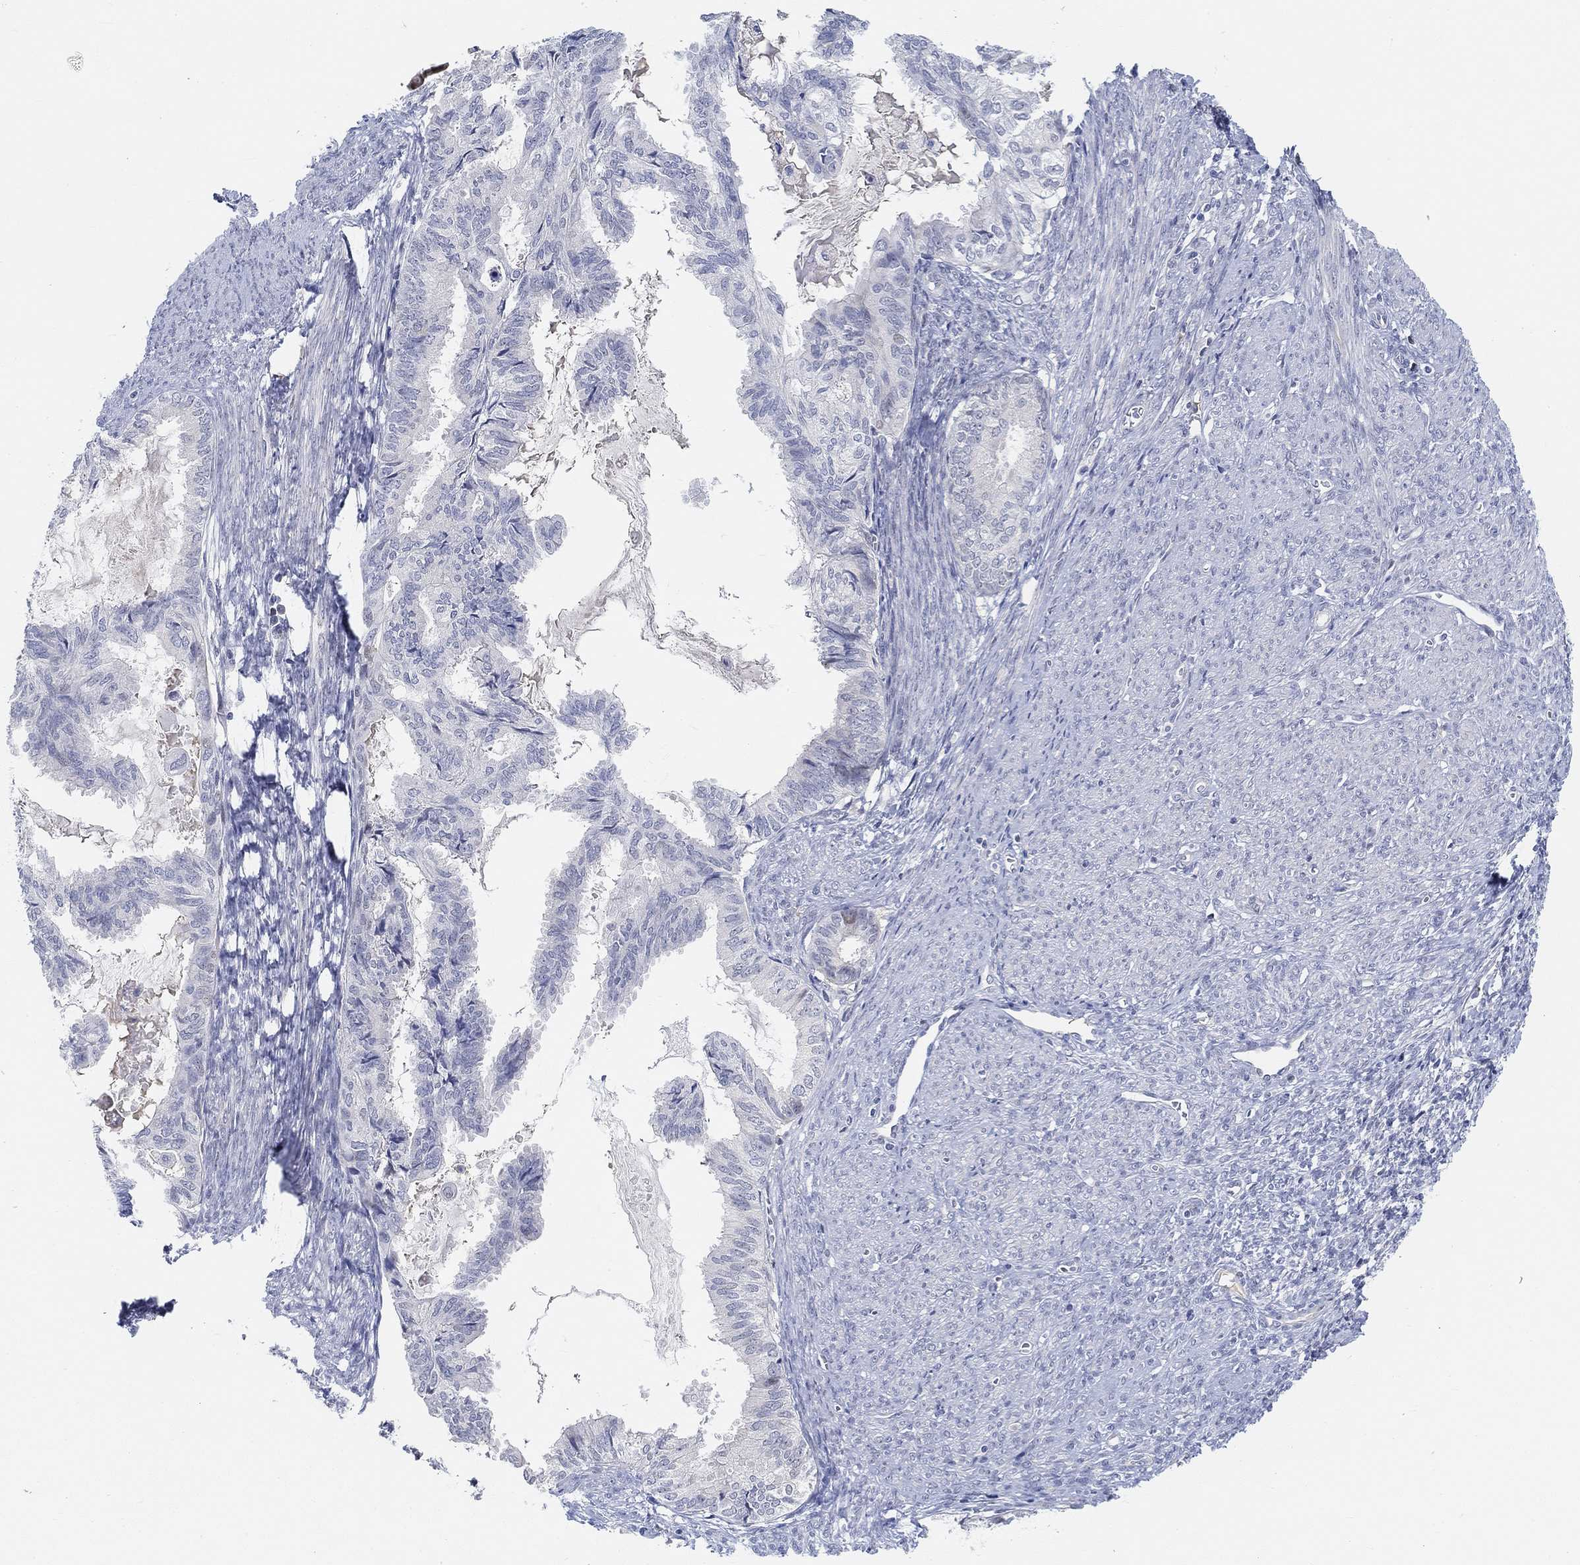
{"staining": {"intensity": "negative", "quantity": "none", "location": "none"}, "tissue": "endometrial cancer", "cell_type": "Tumor cells", "image_type": "cancer", "snomed": [{"axis": "morphology", "description": "Adenocarcinoma, NOS"}, {"axis": "topography", "description": "Endometrium"}], "caption": "Tumor cells are negative for protein expression in human adenocarcinoma (endometrial).", "gene": "SNTG2", "patient": {"sex": "female", "age": 86}}